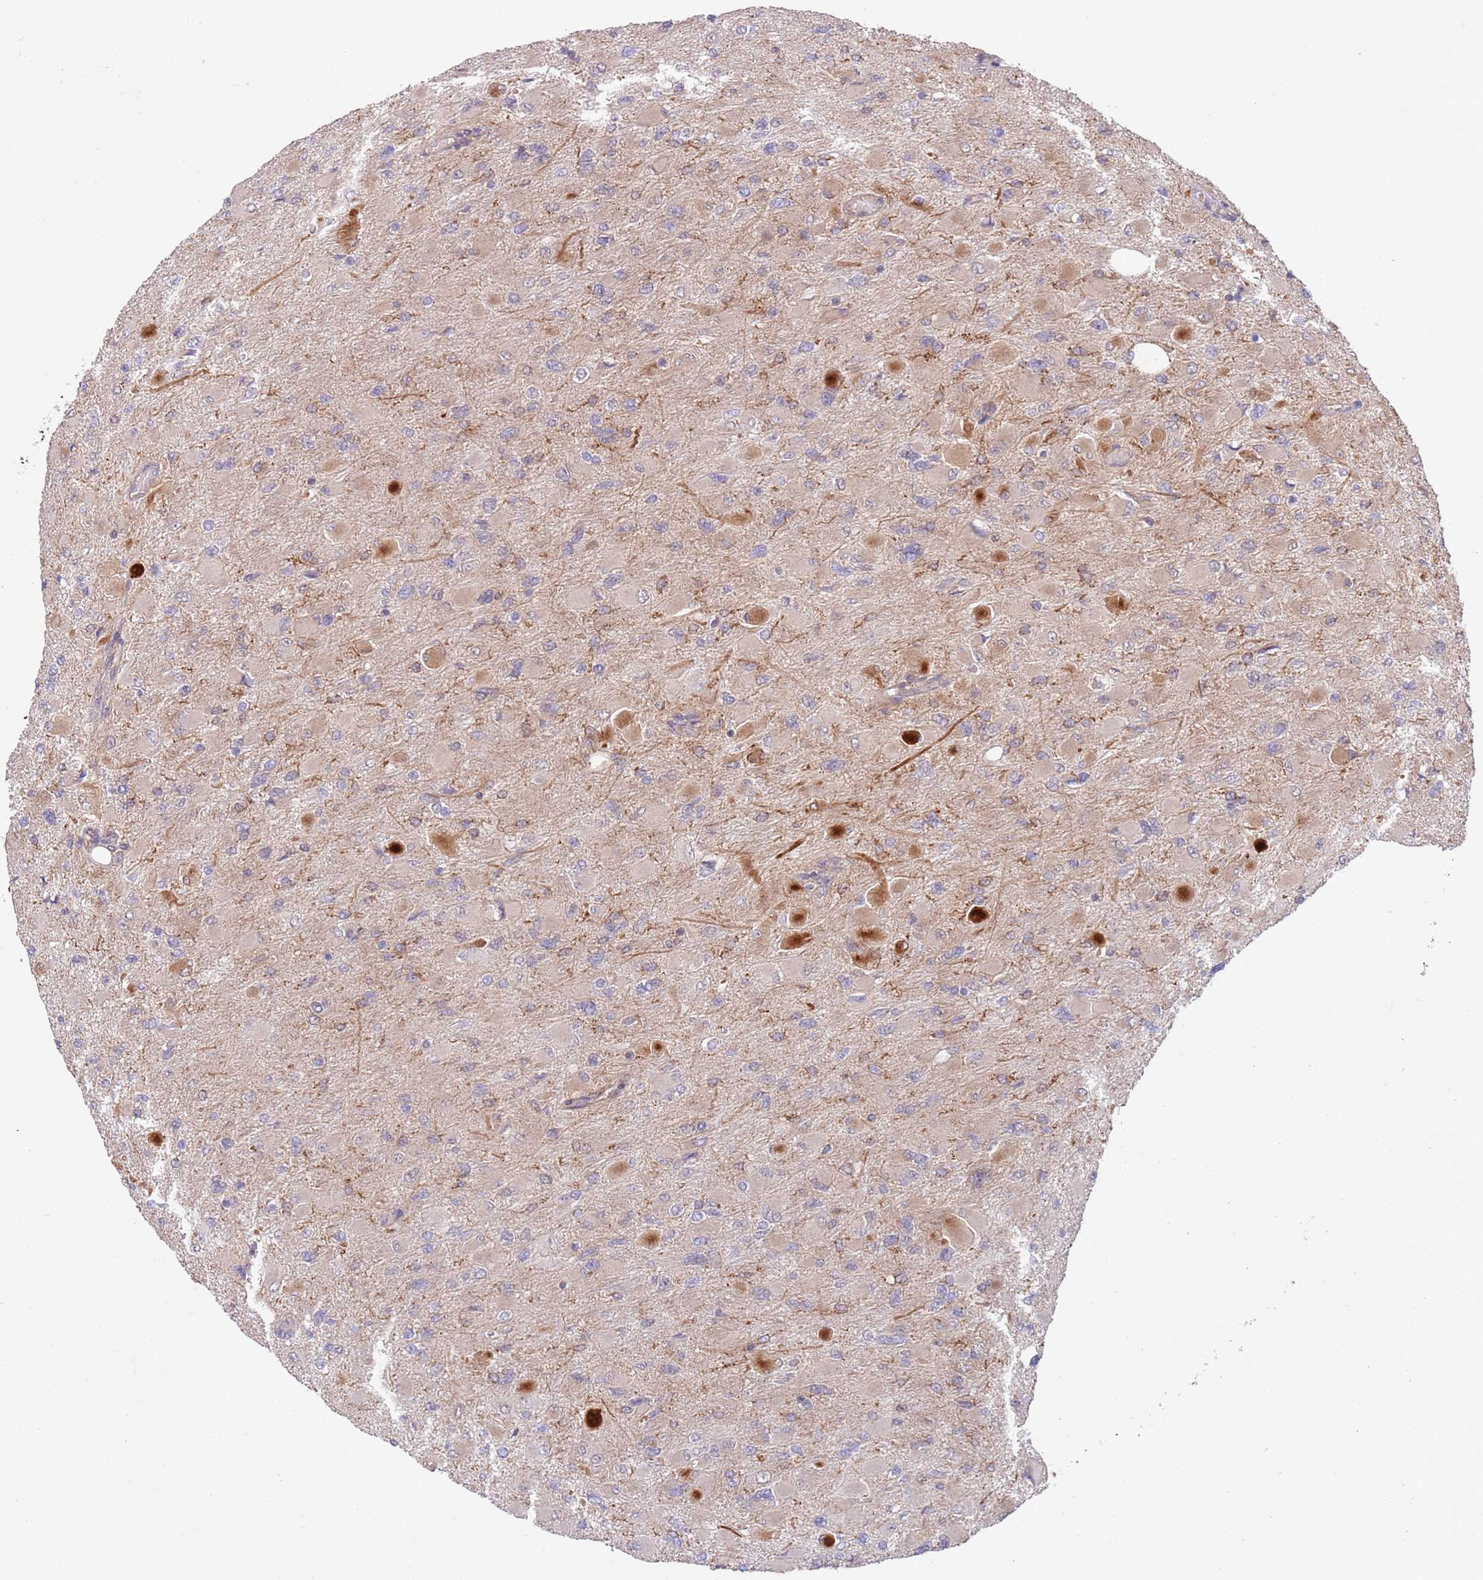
{"staining": {"intensity": "negative", "quantity": "none", "location": "none"}, "tissue": "glioma", "cell_type": "Tumor cells", "image_type": "cancer", "snomed": [{"axis": "morphology", "description": "Glioma, malignant, High grade"}, {"axis": "topography", "description": "Cerebral cortex"}], "caption": "This is an immunohistochemistry (IHC) histopathology image of glioma. There is no staining in tumor cells.", "gene": "CHD9", "patient": {"sex": "female", "age": 36}}